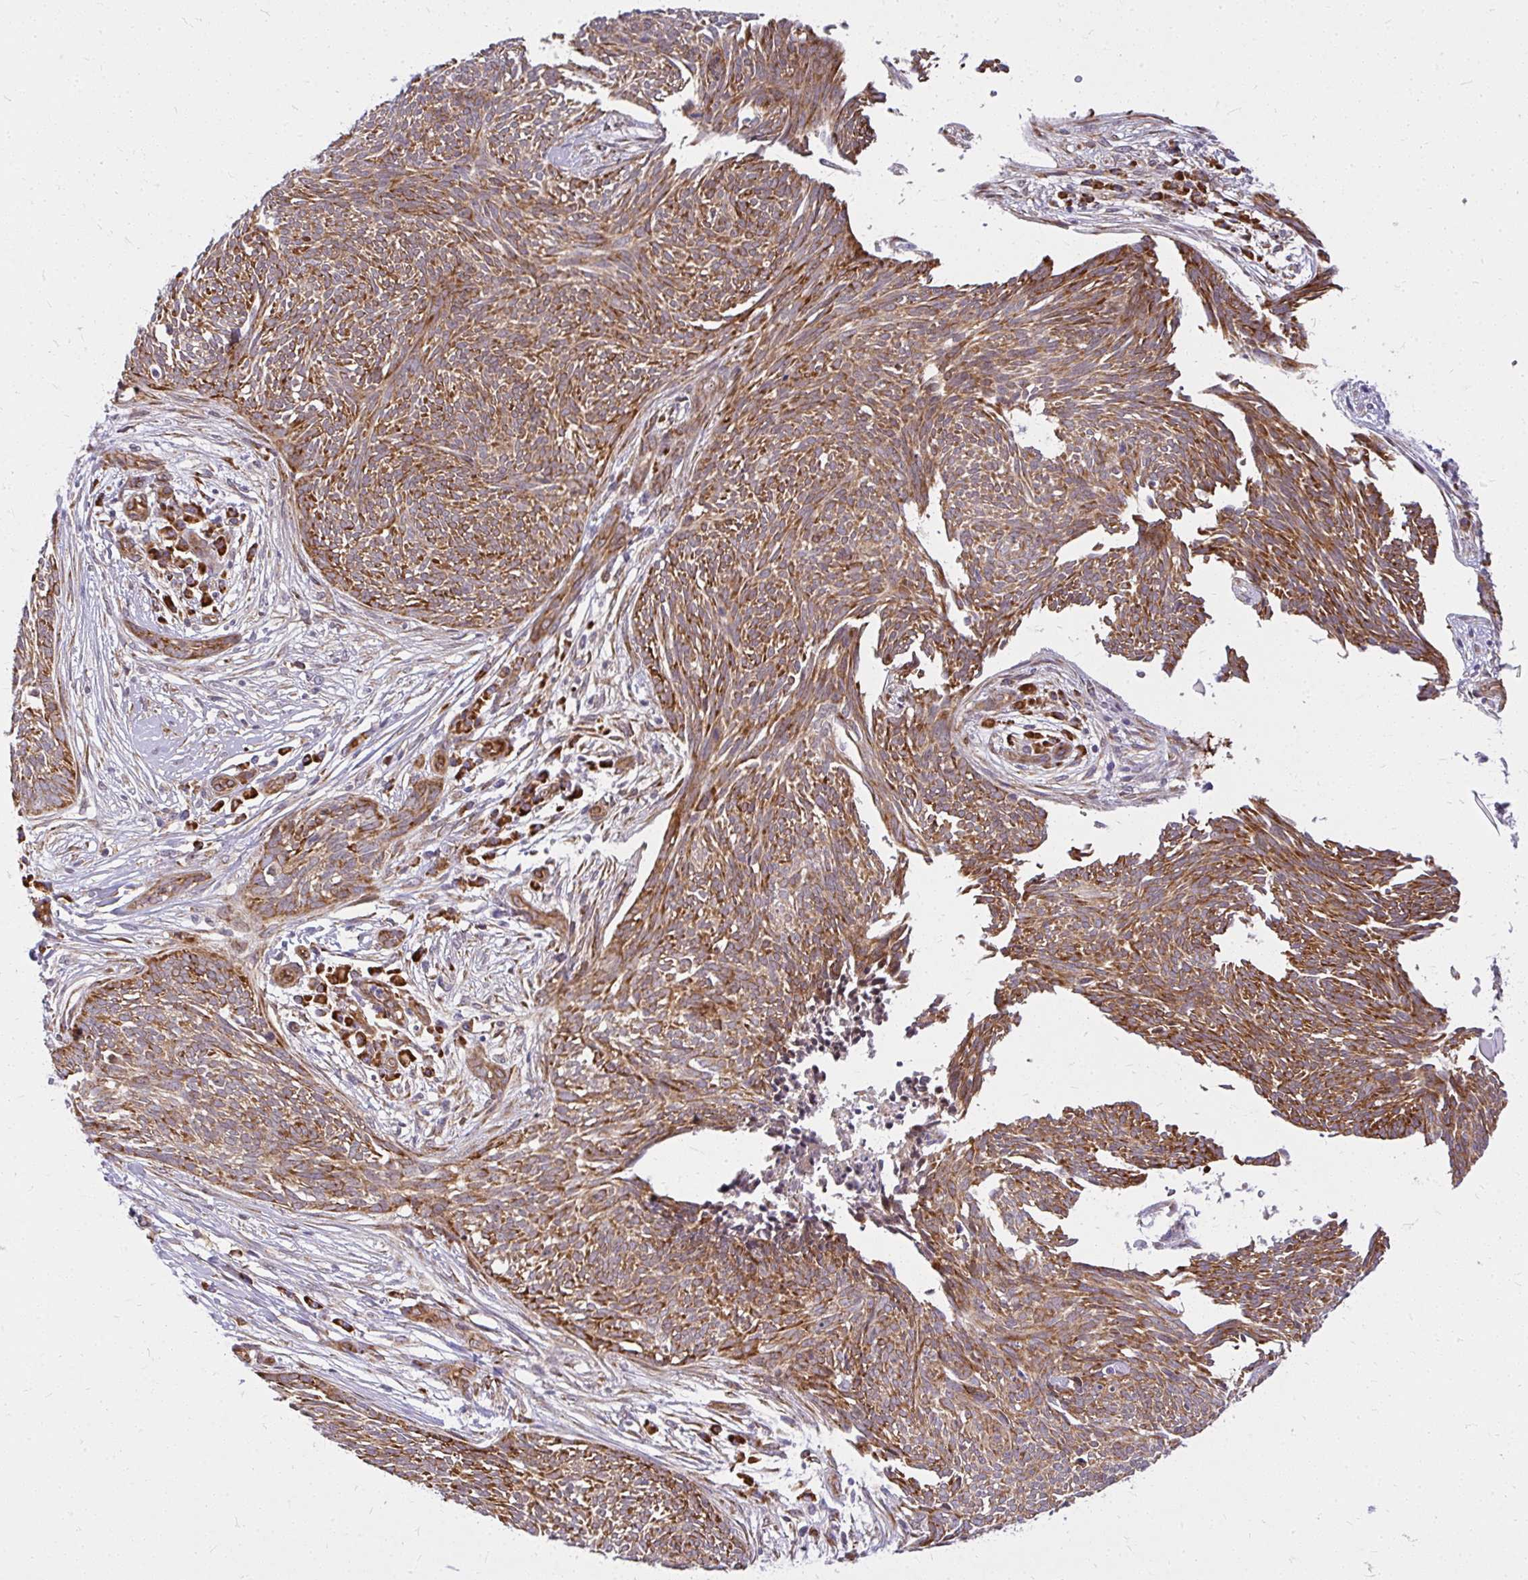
{"staining": {"intensity": "strong", "quantity": ">75%", "location": "cytoplasmic/membranous"}, "tissue": "skin cancer", "cell_type": "Tumor cells", "image_type": "cancer", "snomed": [{"axis": "morphology", "description": "Basal cell carcinoma"}, {"axis": "topography", "description": "Skin"}, {"axis": "topography", "description": "Skin, foot"}], "caption": "Tumor cells exhibit high levels of strong cytoplasmic/membranous positivity in approximately >75% of cells in human skin cancer (basal cell carcinoma). (Stains: DAB in brown, nuclei in blue, Microscopy: brightfield microscopy at high magnification).", "gene": "RSKR", "patient": {"sex": "female", "age": 86}}